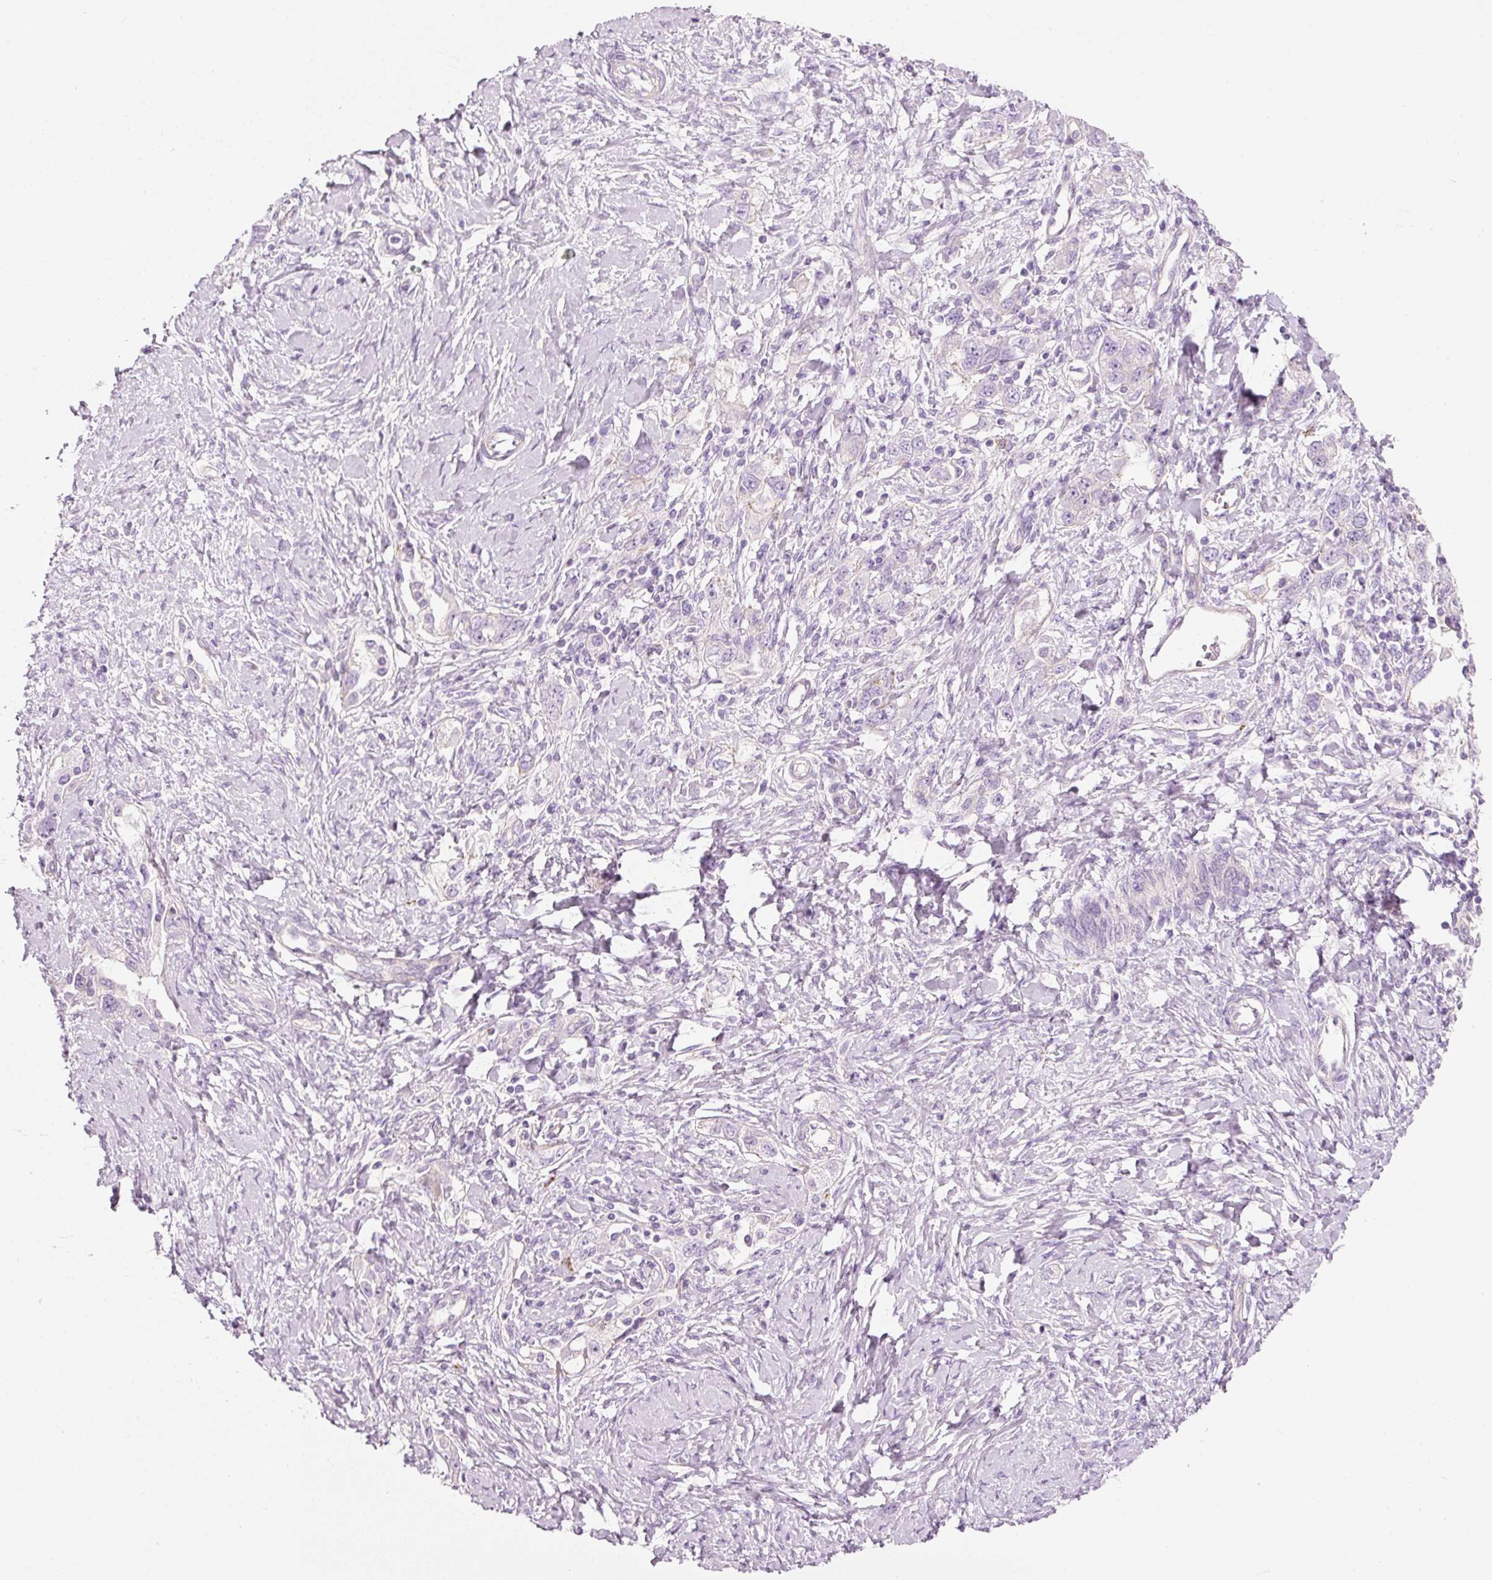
{"staining": {"intensity": "negative", "quantity": "none", "location": "none"}, "tissue": "ovarian cancer", "cell_type": "Tumor cells", "image_type": "cancer", "snomed": [{"axis": "morphology", "description": "Carcinoma, NOS"}, {"axis": "morphology", "description": "Cystadenocarcinoma, serous, NOS"}, {"axis": "topography", "description": "Ovary"}], "caption": "Human ovarian serous cystadenocarcinoma stained for a protein using immunohistochemistry shows no expression in tumor cells.", "gene": "MAP3K3", "patient": {"sex": "female", "age": 69}}